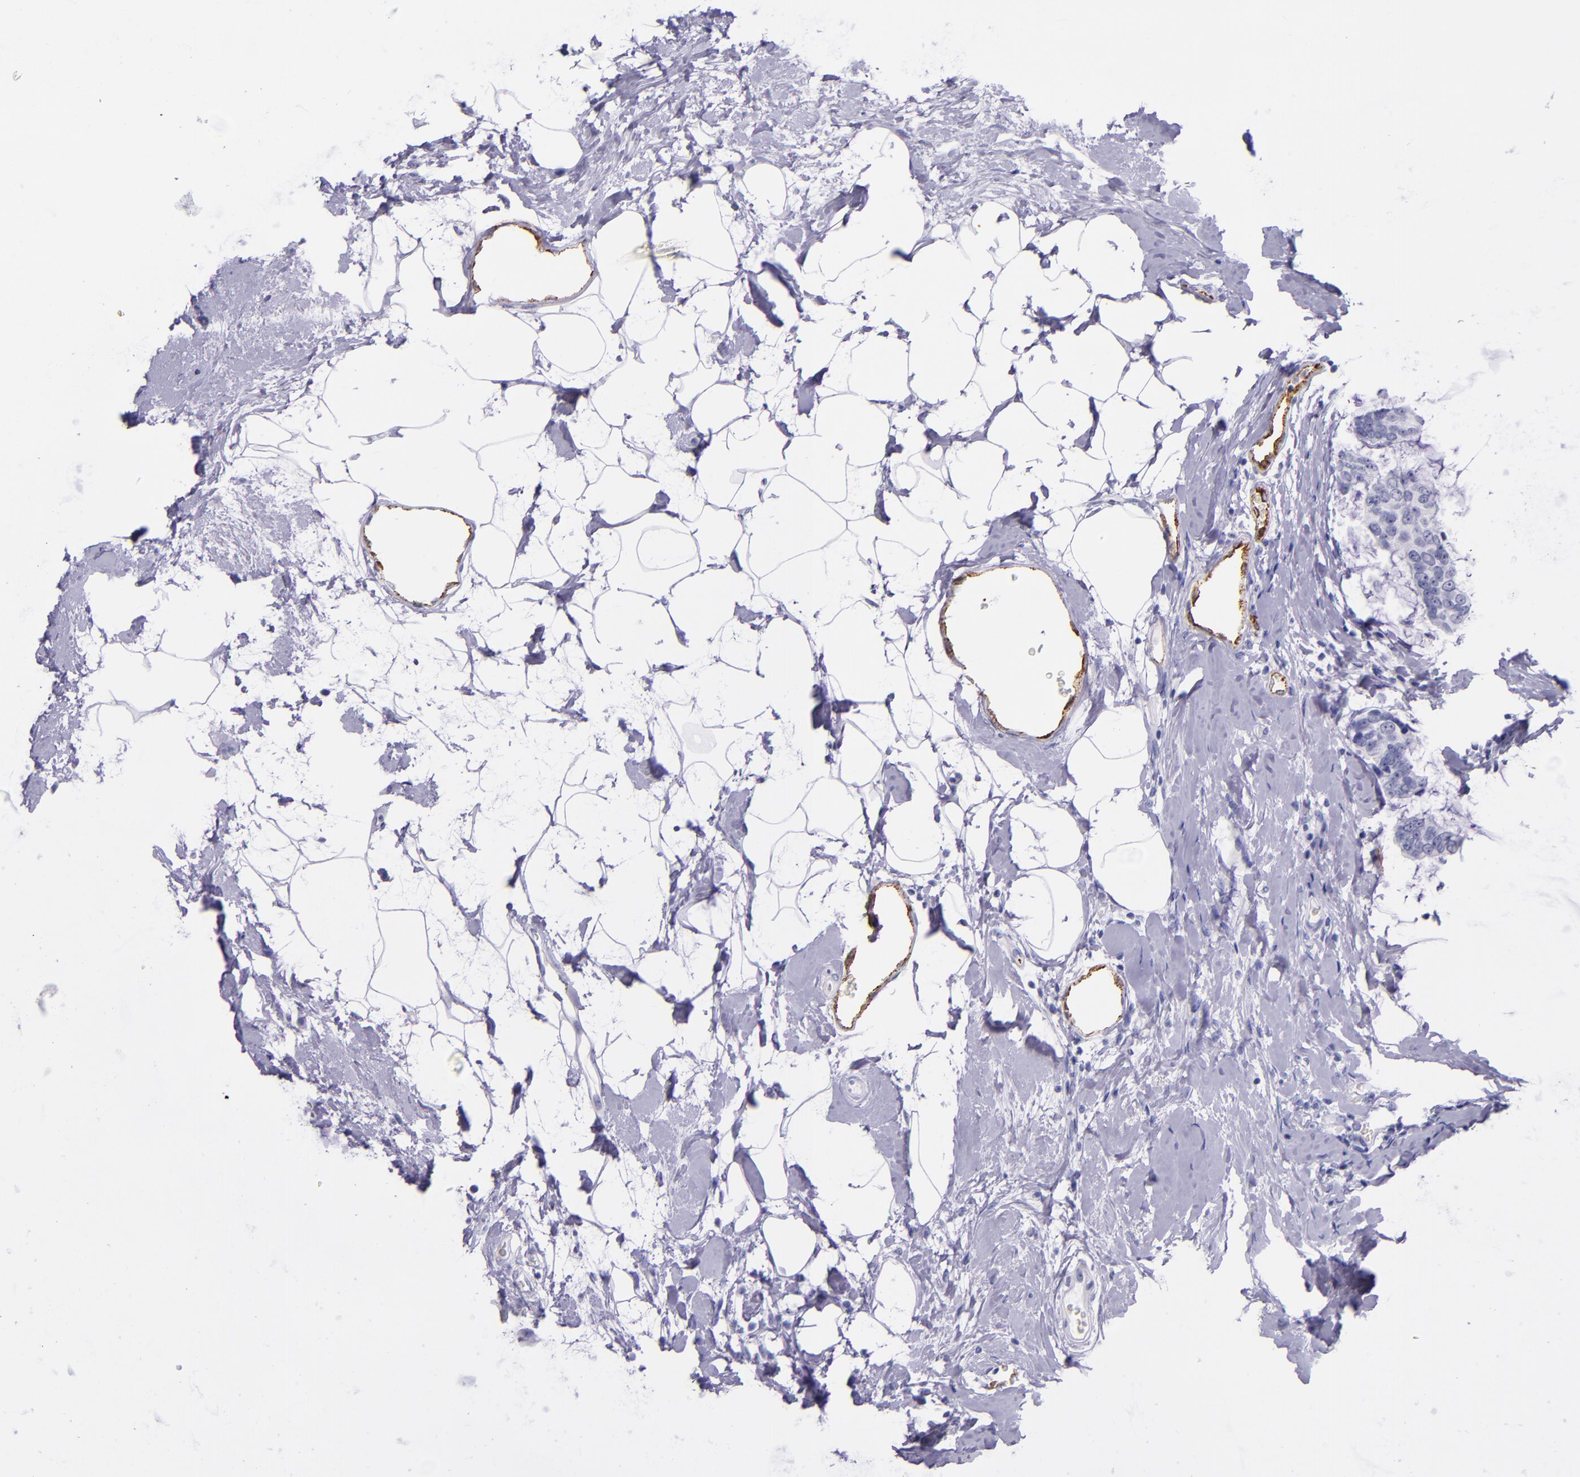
{"staining": {"intensity": "negative", "quantity": "none", "location": "none"}, "tissue": "breast cancer", "cell_type": "Tumor cells", "image_type": "cancer", "snomed": [{"axis": "morphology", "description": "Normal tissue, NOS"}, {"axis": "morphology", "description": "Duct carcinoma"}, {"axis": "topography", "description": "Breast"}], "caption": "Breast cancer (infiltrating ductal carcinoma) was stained to show a protein in brown. There is no significant positivity in tumor cells.", "gene": "SELE", "patient": {"sex": "female", "age": 50}}